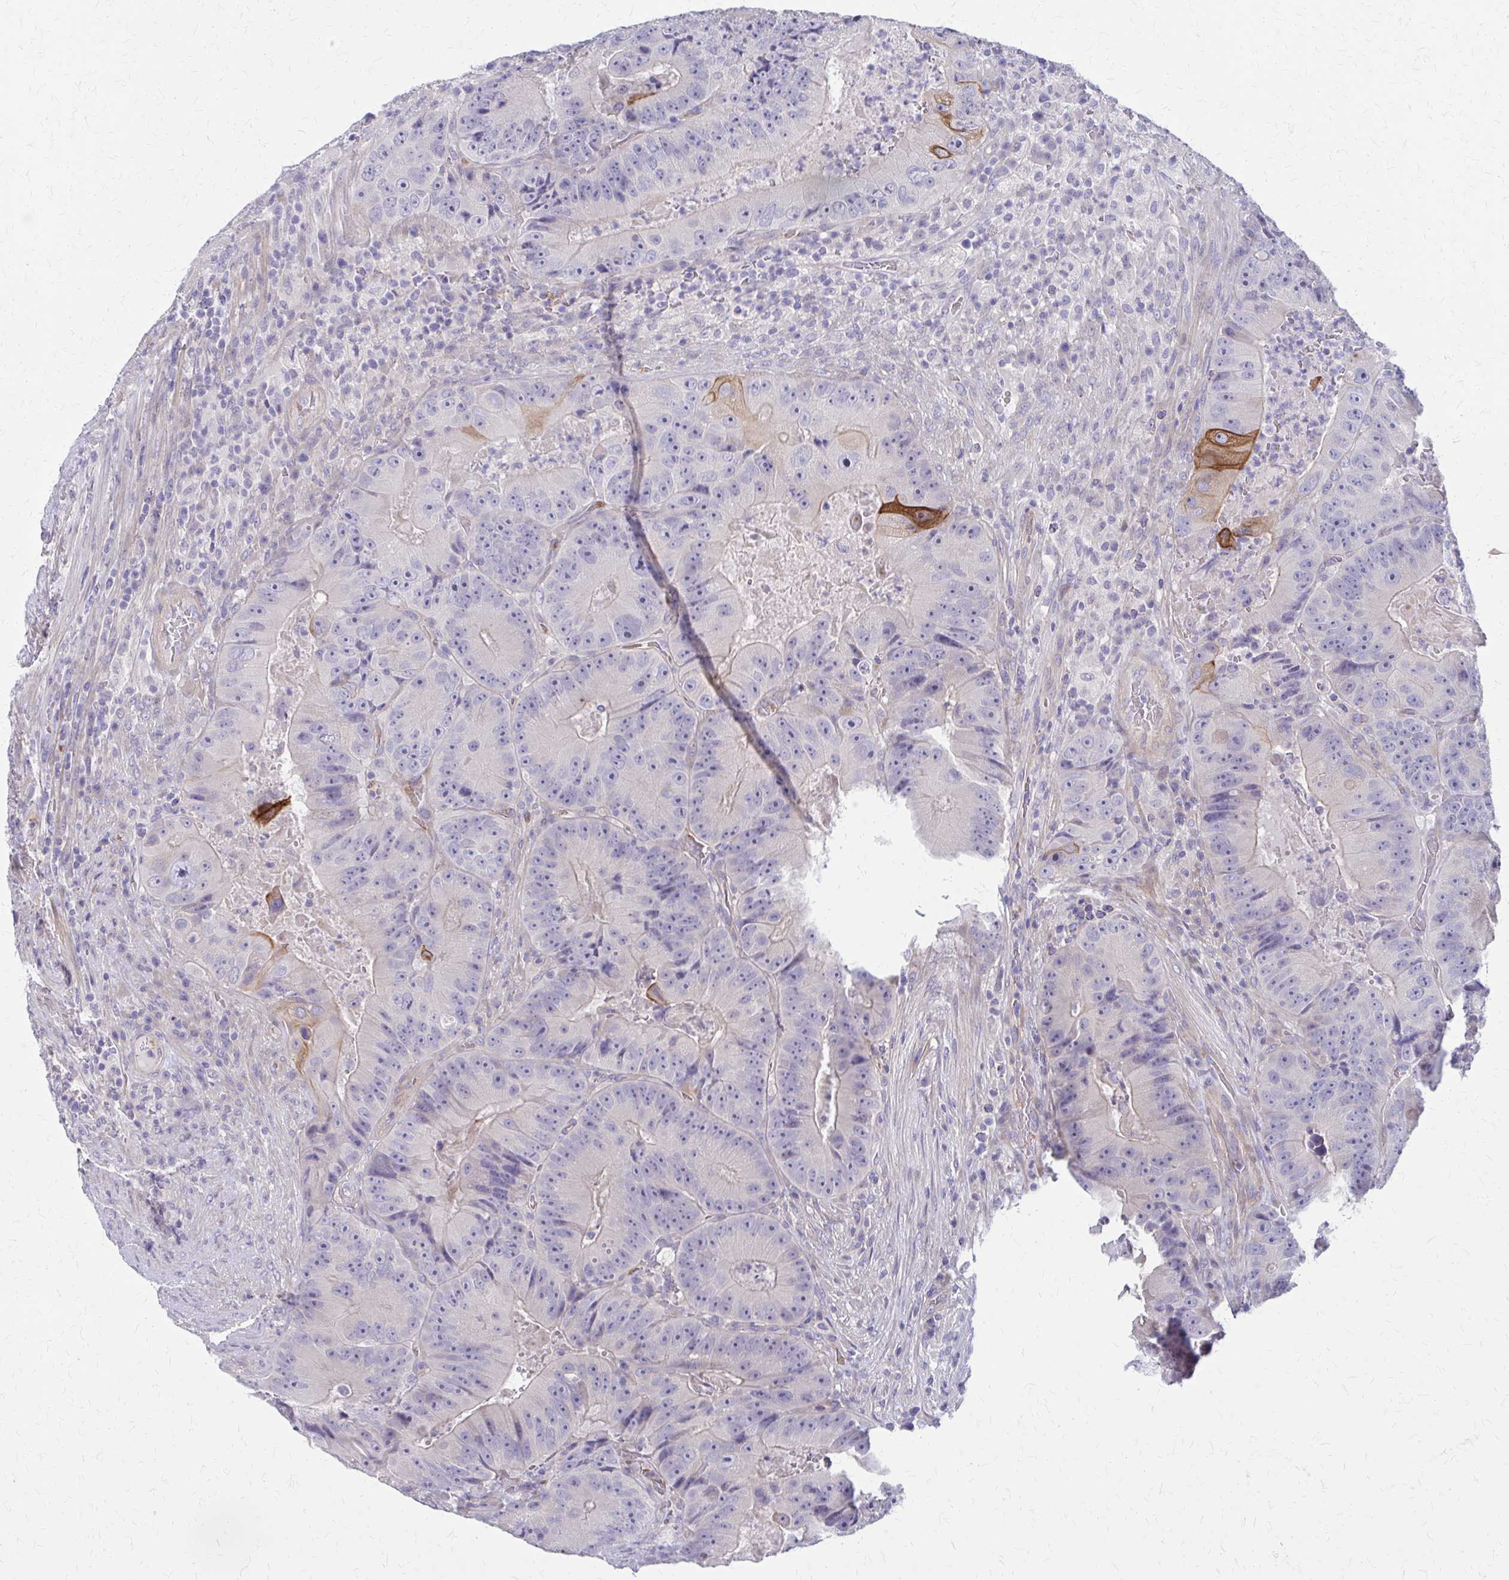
{"staining": {"intensity": "strong", "quantity": "<25%", "location": "cytoplasmic/membranous"}, "tissue": "colorectal cancer", "cell_type": "Tumor cells", "image_type": "cancer", "snomed": [{"axis": "morphology", "description": "Adenocarcinoma, NOS"}, {"axis": "topography", "description": "Colon"}], "caption": "Immunohistochemistry (IHC) (DAB (3,3'-diaminobenzidine)) staining of human colorectal cancer (adenocarcinoma) exhibits strong cytoplasmic/membranous protein staining in approximately <25% of tumor cells.", "gene": "GLYATL2", "patient": {"sex": "female", "age": 86}}